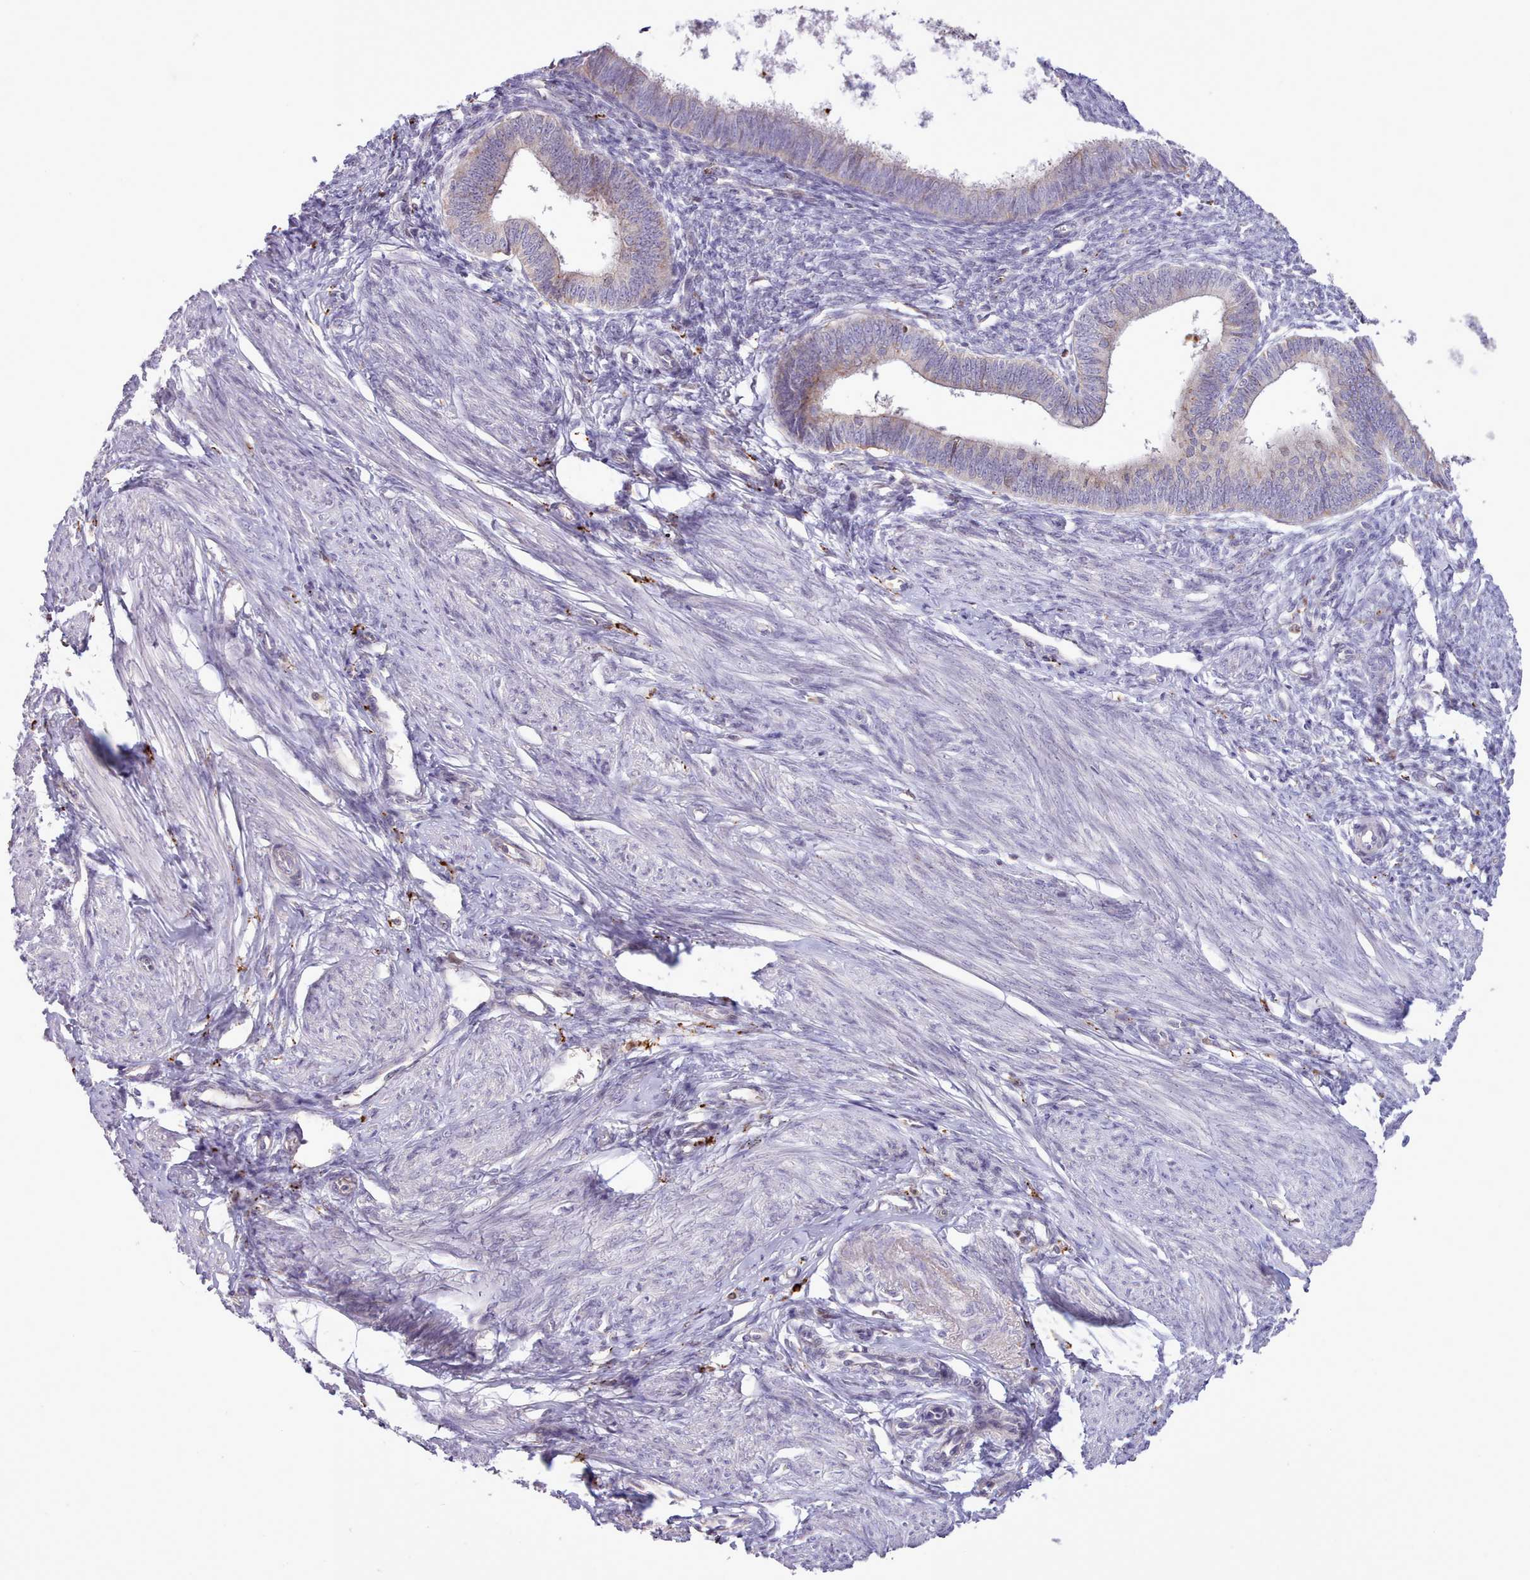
{"staining": {"intensity": "negative", "quantity": "none", "location": "none"}, "tissue": "endometrium", "cell_type": "Cells in endometrial stroma", "image_type": "normal", "snomed": [{"axis": "morphology", "description": "Normal tissue, NOS"}, {"axis": "topography", "description": "Endometrium"}], "caption": "Endometrium stained for a protein using IHC reveals no expression cells in endometrial stroma.", "gene": "SRD5A1", "patient": {"sex": "female", "age": 46}}